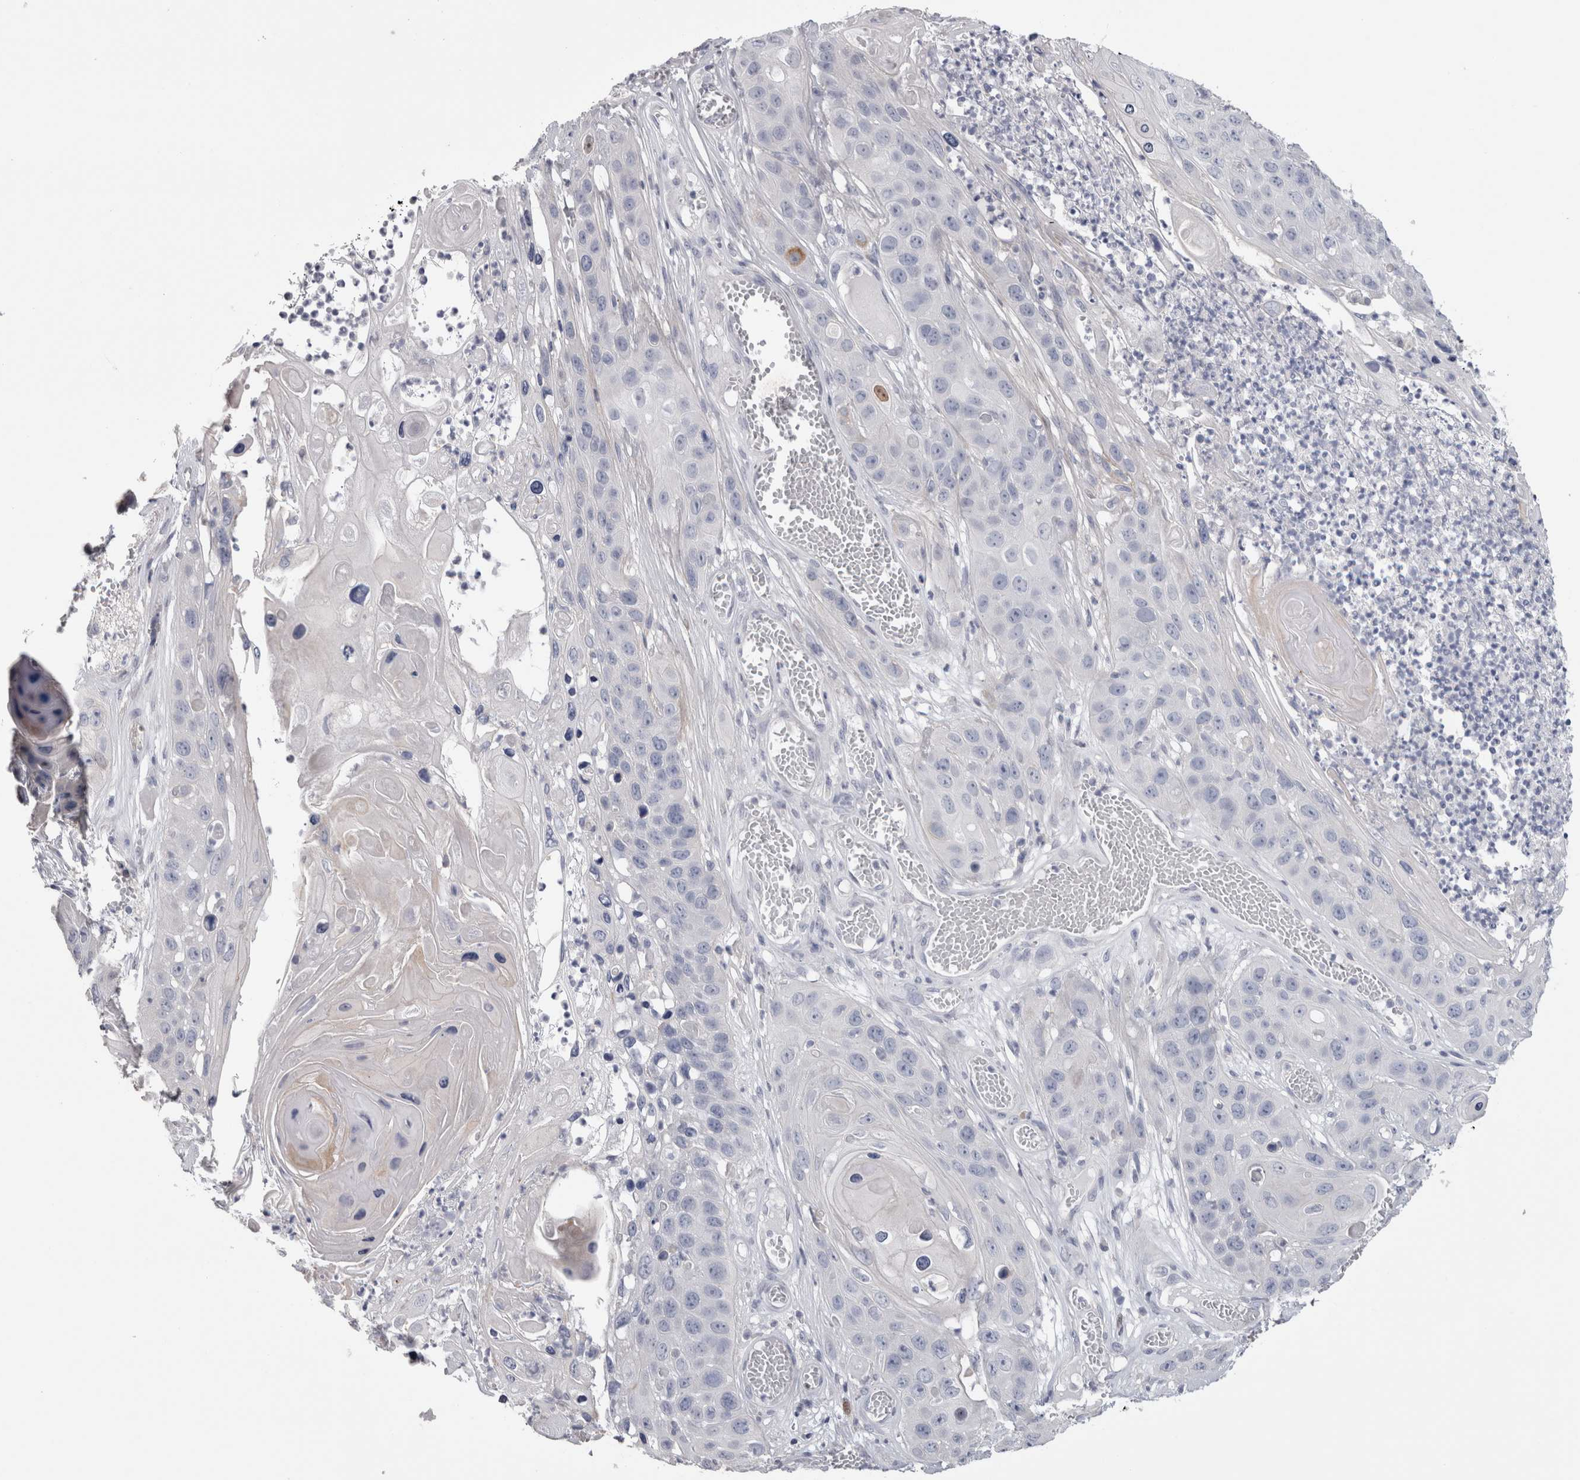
{"staining": {"intensity": "negative", "quantity": "none", "location": "none"}, "tissue": "skin cancer", "cell_type": "Tumor cells", "image_type": "cancer", "snomed": [{"axis": "morphology", "description": "Squamous cell carcinoma, NOS"}, {"axis": "topography", "description": "Skin"}], "caption": "The histopathology image demonstrates no significant expression in tumor cells of skin cancer (squamous cell carcinoma).", "gene": "IL33", "patient": {"sex": "male", "age": 55}}